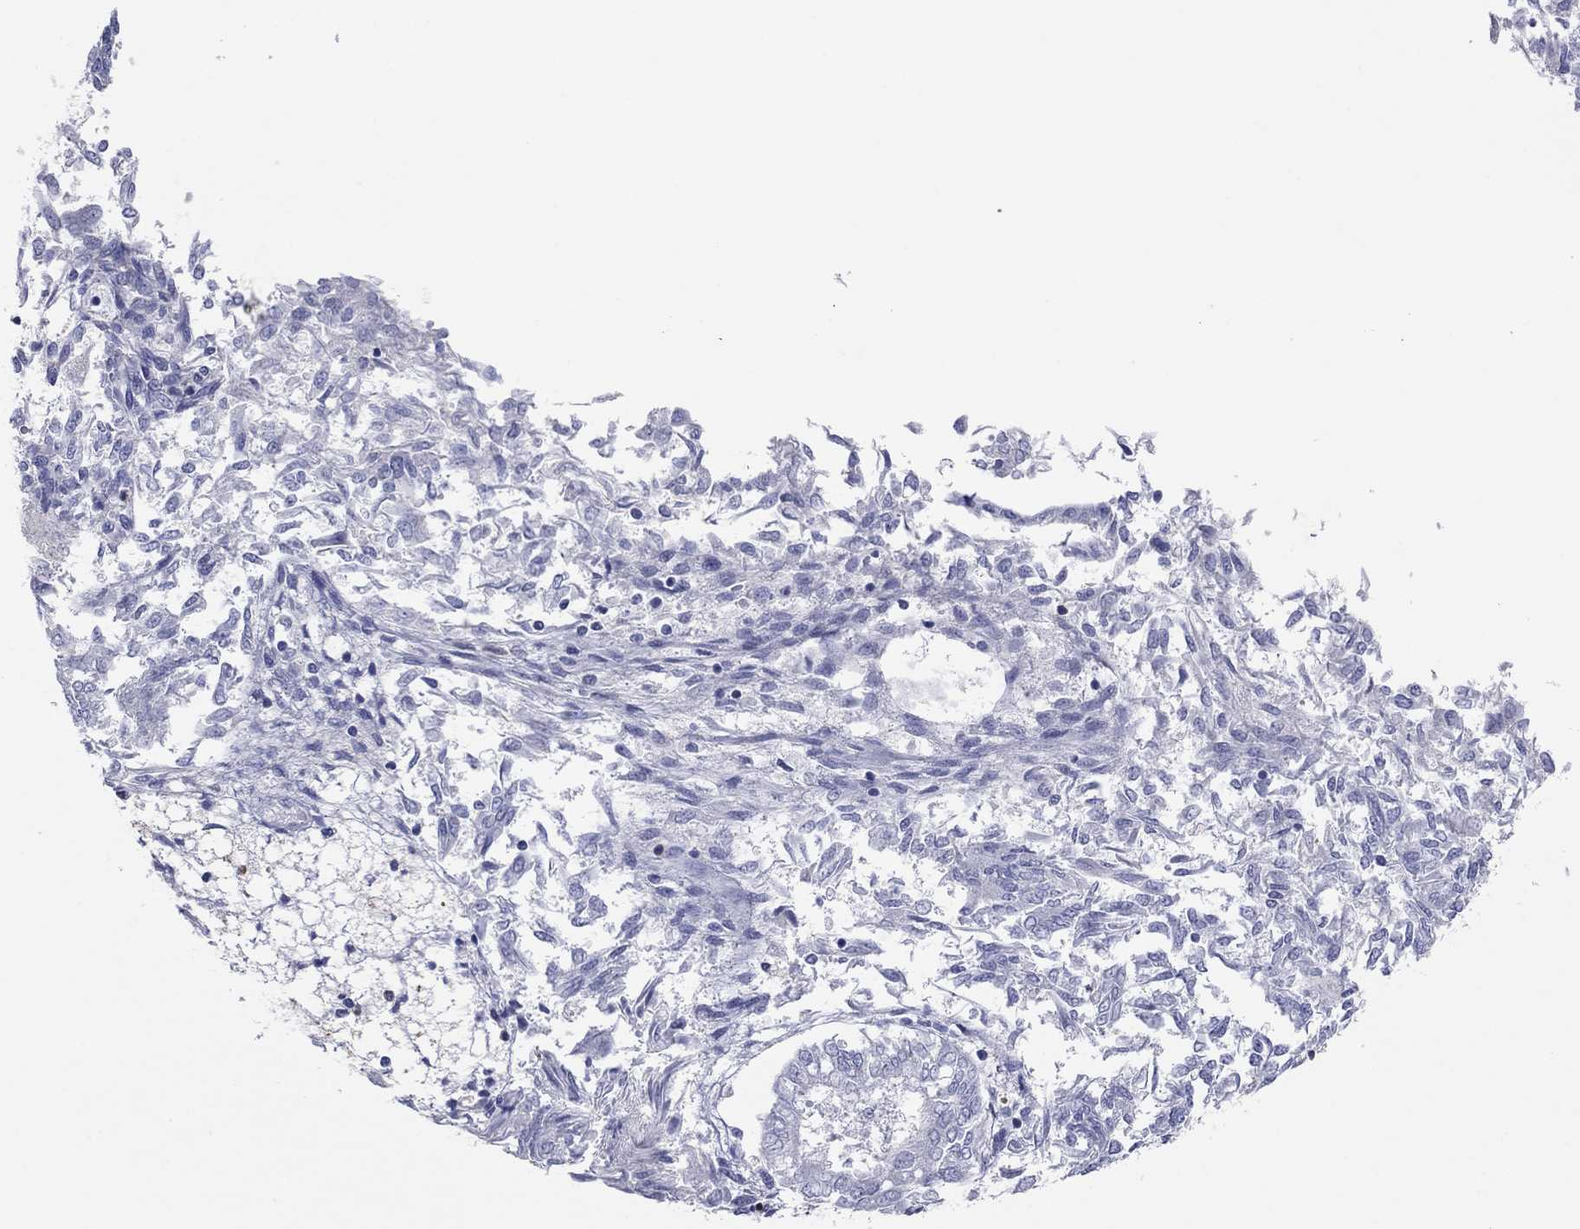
{"staining": {"intensity": "negative", "quantity": "none", "location": "none"}, "tissue": "endometrial cancer", "cell_type": "Tumor cells", "image_type": "cancer", "snomed": [{"axis": "morphology", "description": "Adenocarcinoma, NOS"}, {"axis": "topography", "description": "Endometrium"}], "caption": "A high-resolution photomicrograph shows immunohistochemistry (IHC) staining of adenocarcinoma (endometrial), which reveals no significant positivity in tumor cells.", "gene": "ITGAE", "patient": {"sex": "female", "age": 58}}